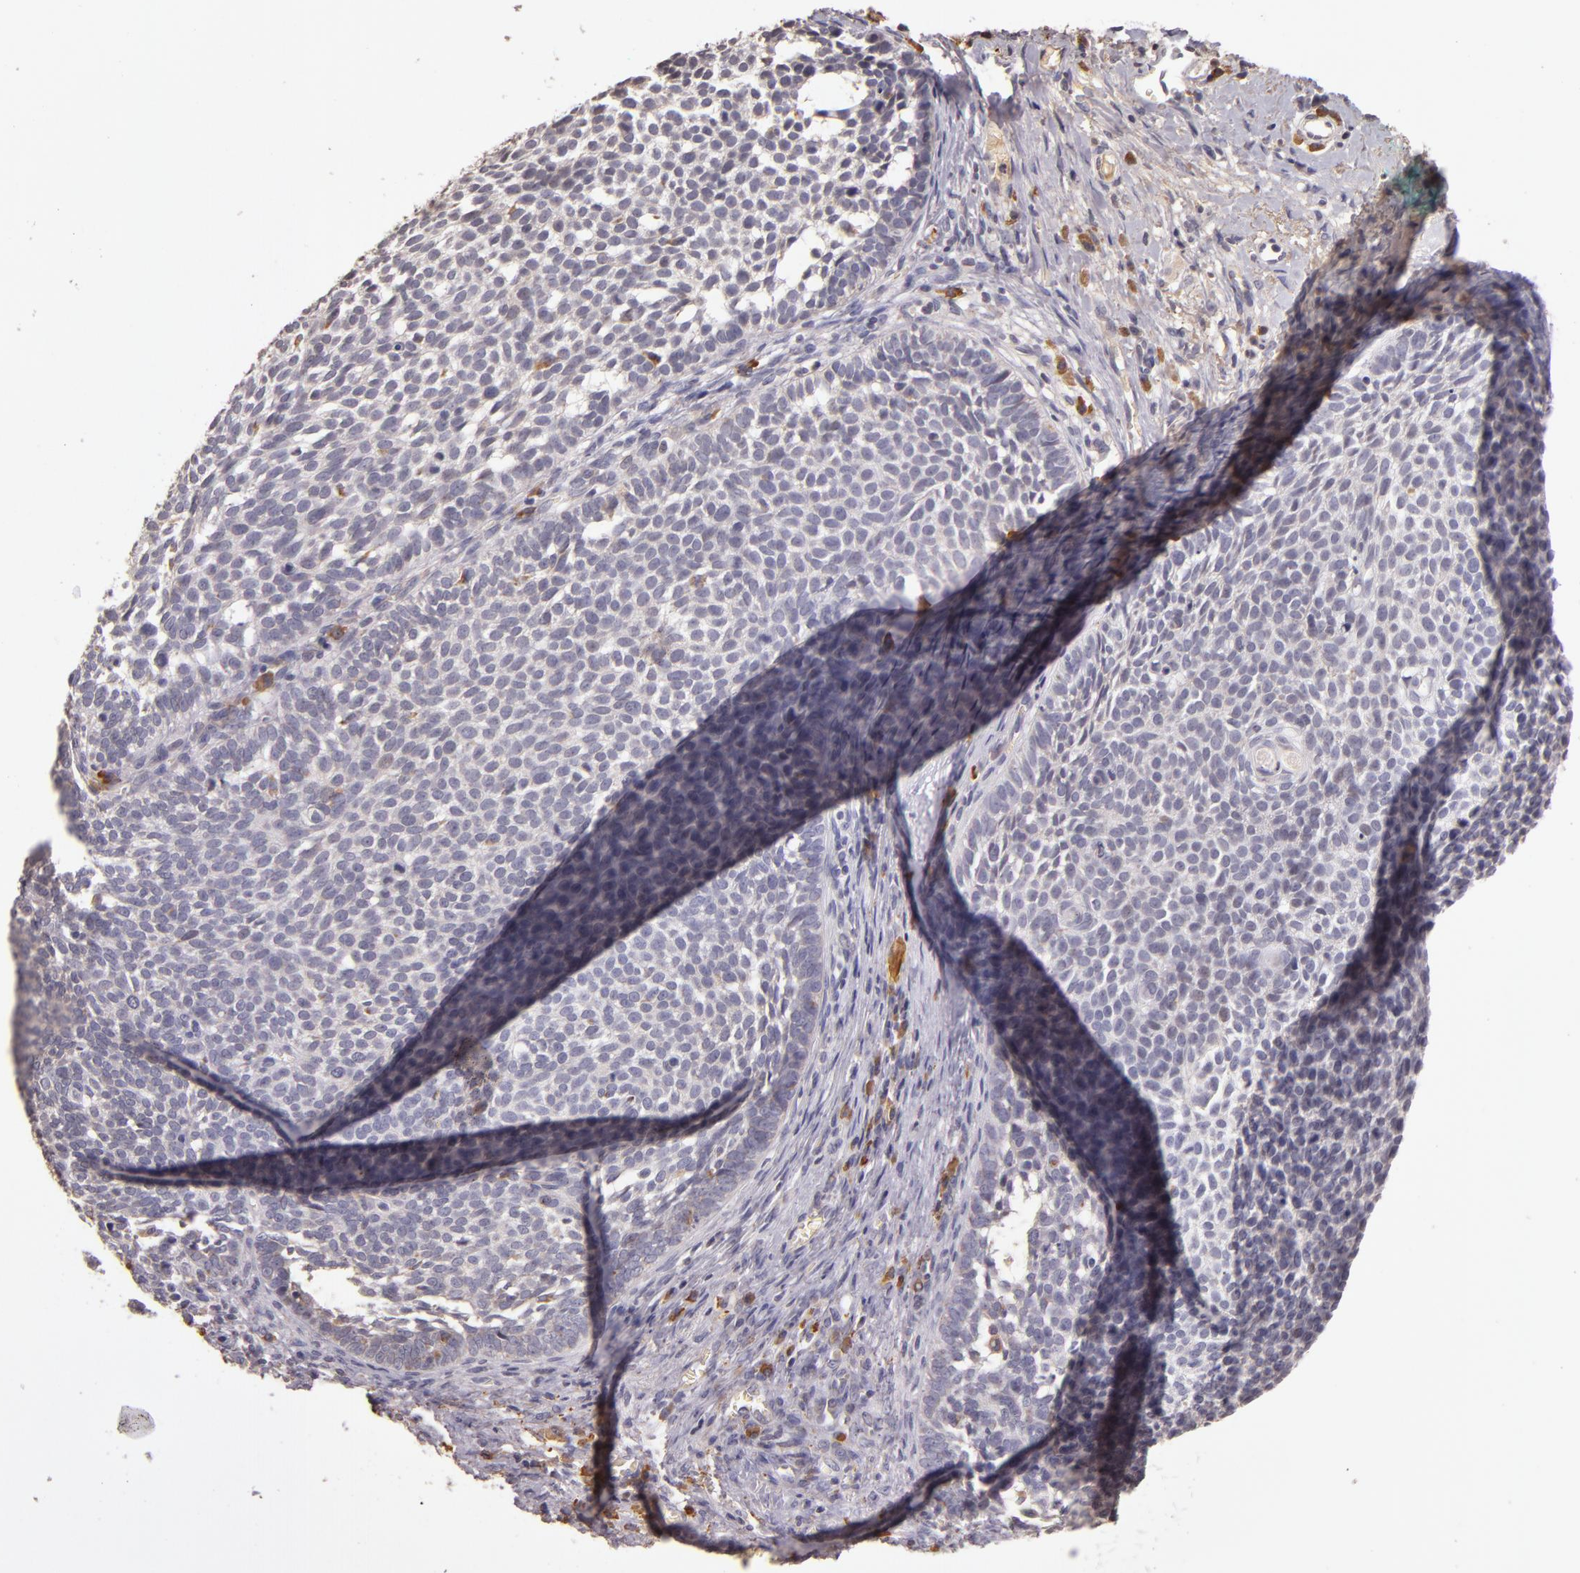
{"staining": {"intensity": "negative", "quantity": "none", "location": "none"}, "tissue": "skin cancer", "cell_type": "Tumor cells", "image_type": "cancer", "snomed": [{"axis": "morphology", "description": "Basal cell carcinoma"}, {"axis": "topography", "description": "Skin"}], "caption": "Skin basal cell carcinoma was stained to show a protein in brown. There is no significant staining in tumor cells.", "gene": "ABL1", "patient": {"sex": "male", "age": 63}}